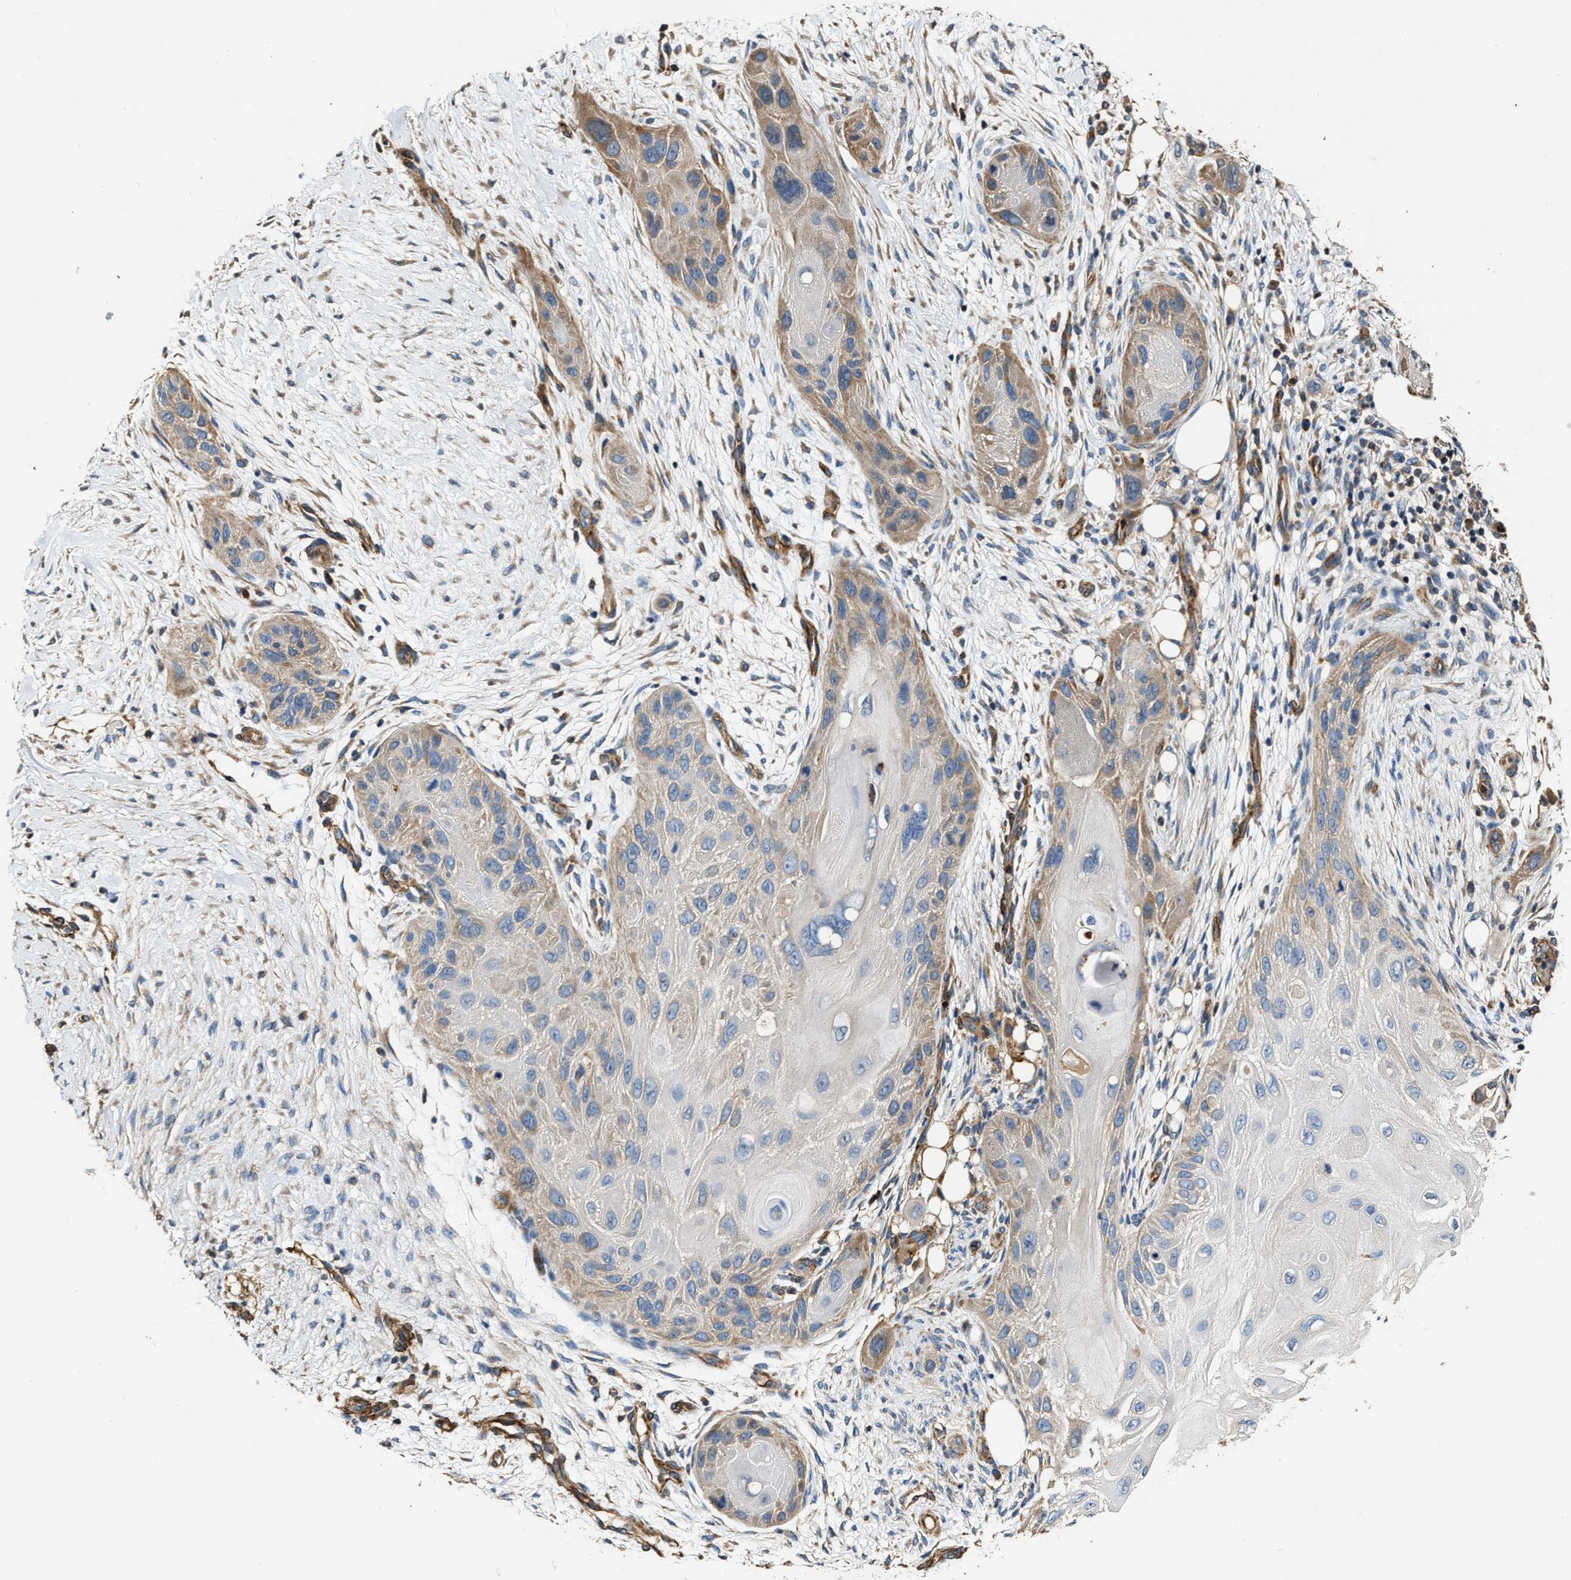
{"staining": {"intensity": "moderate", "quantity": "25%-75%", "location": "cytoplasmic/membranous"}, "tissue": "skin cancer", "cell_type": "Tumor cells", "image_type": "cancer", "snomed": [{"axis": "morphology", "description": "Squamous cell carcinoma, NOS"}, {"axis": "topography", "description": "Skin"}], "caption": "IHC image of human skin squamous cell carcinoma stained for a protein (brown), which reveals medium levels of moderate cytoplasmic/membranous expression in about 25%-75% of tumor cells.", "gene": "GFRA3", "patient": {"sex": "female", "age": 77}}